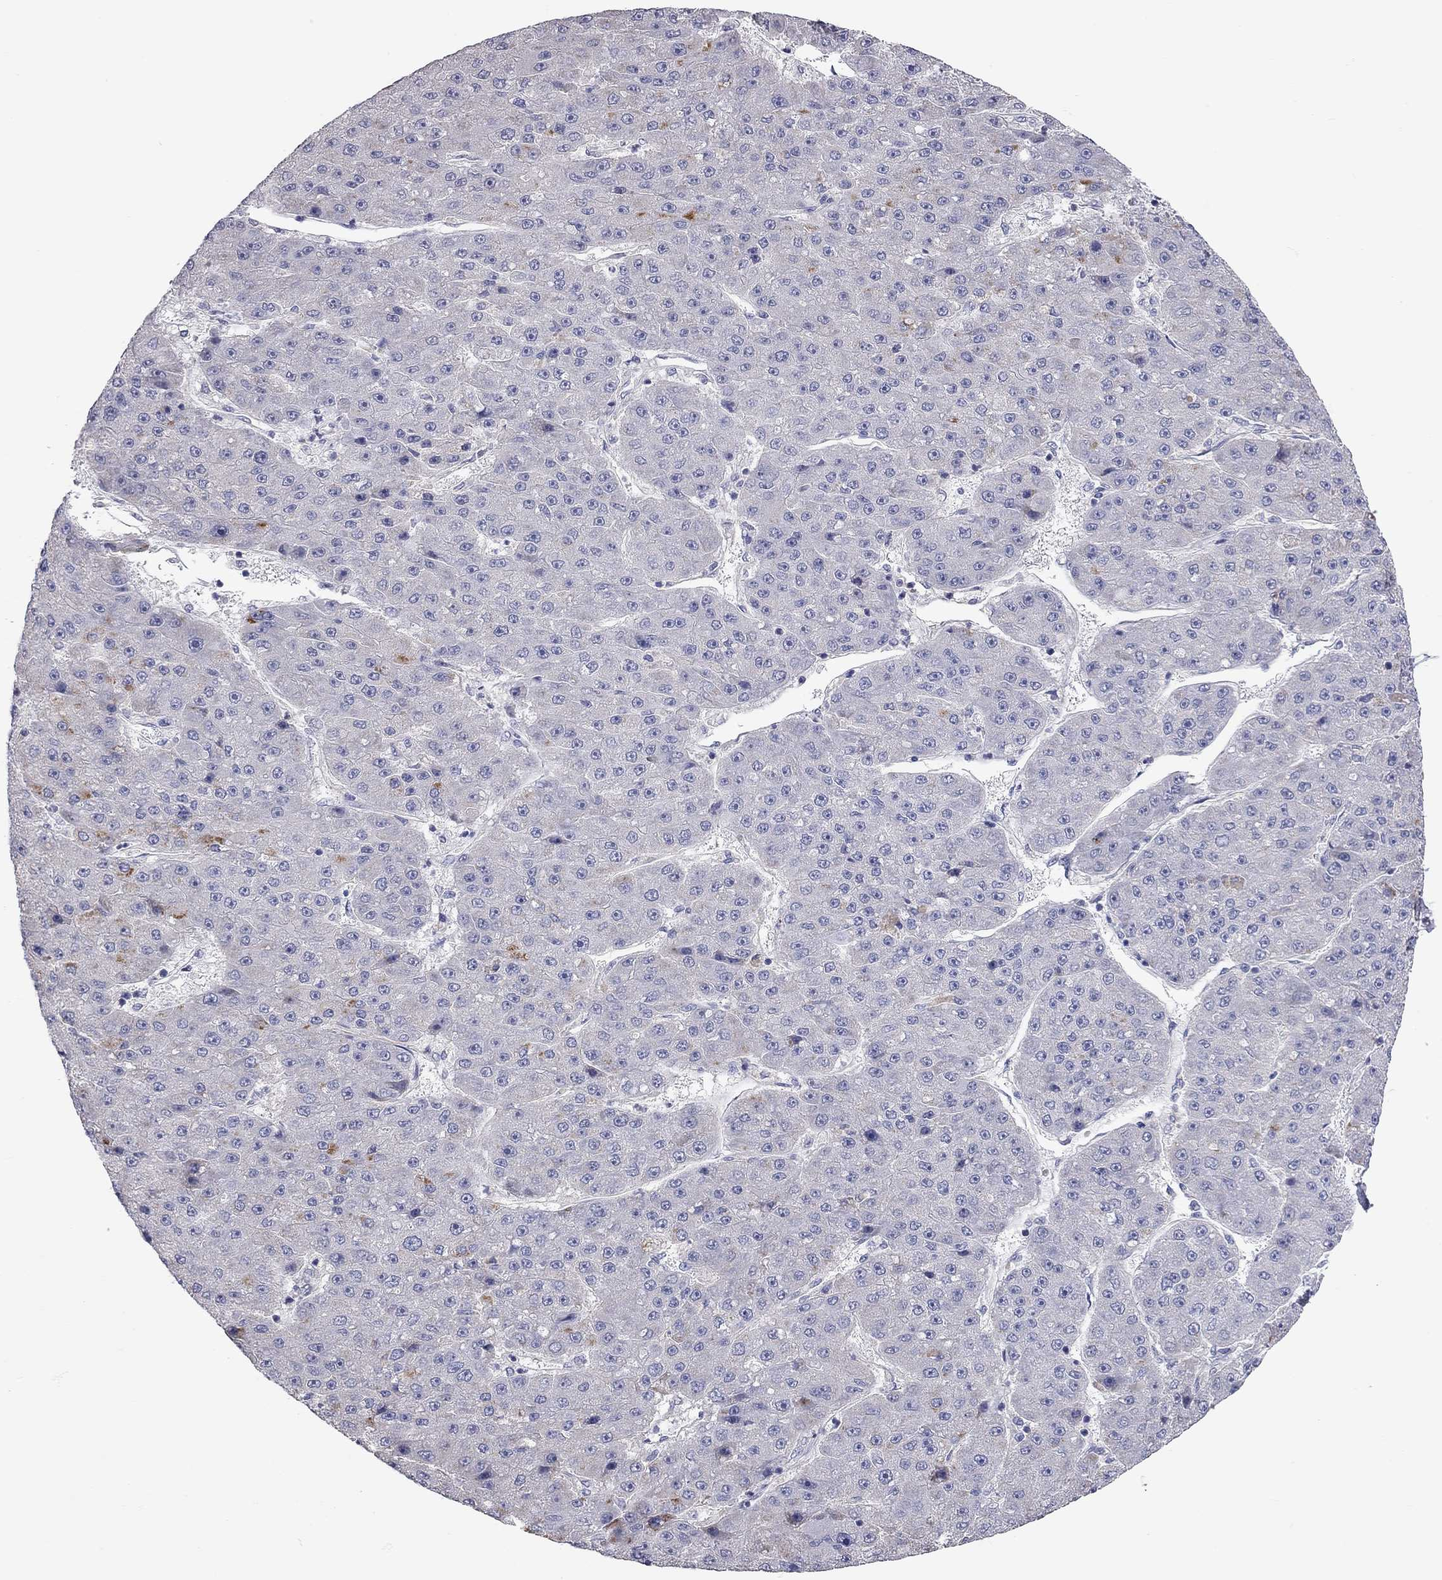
{"staining": {"intensity": "moderate", "quantity": "<25%", "location": "cytoplasmic/membranous"}, "tissue": "liver cancer", "cell_type": "Tumor cells", "image_type": "cancer", "snomed": [{"axis": "morphology", "description": "Carcinoma, Hepatocellular, NOS"}, {"axis": "topography", "description": "Liver"}], "caption": "Liver cancer (hepatocellular carcinoma) stained for a protein reveals moderate cytoplasmic/membranous positivity in tumor cells. (DAB IHC, brown staining for protein, blue staining for nuclei).", "gene": "C10orf90", "patient": {"sex": "male", "age": 67}}